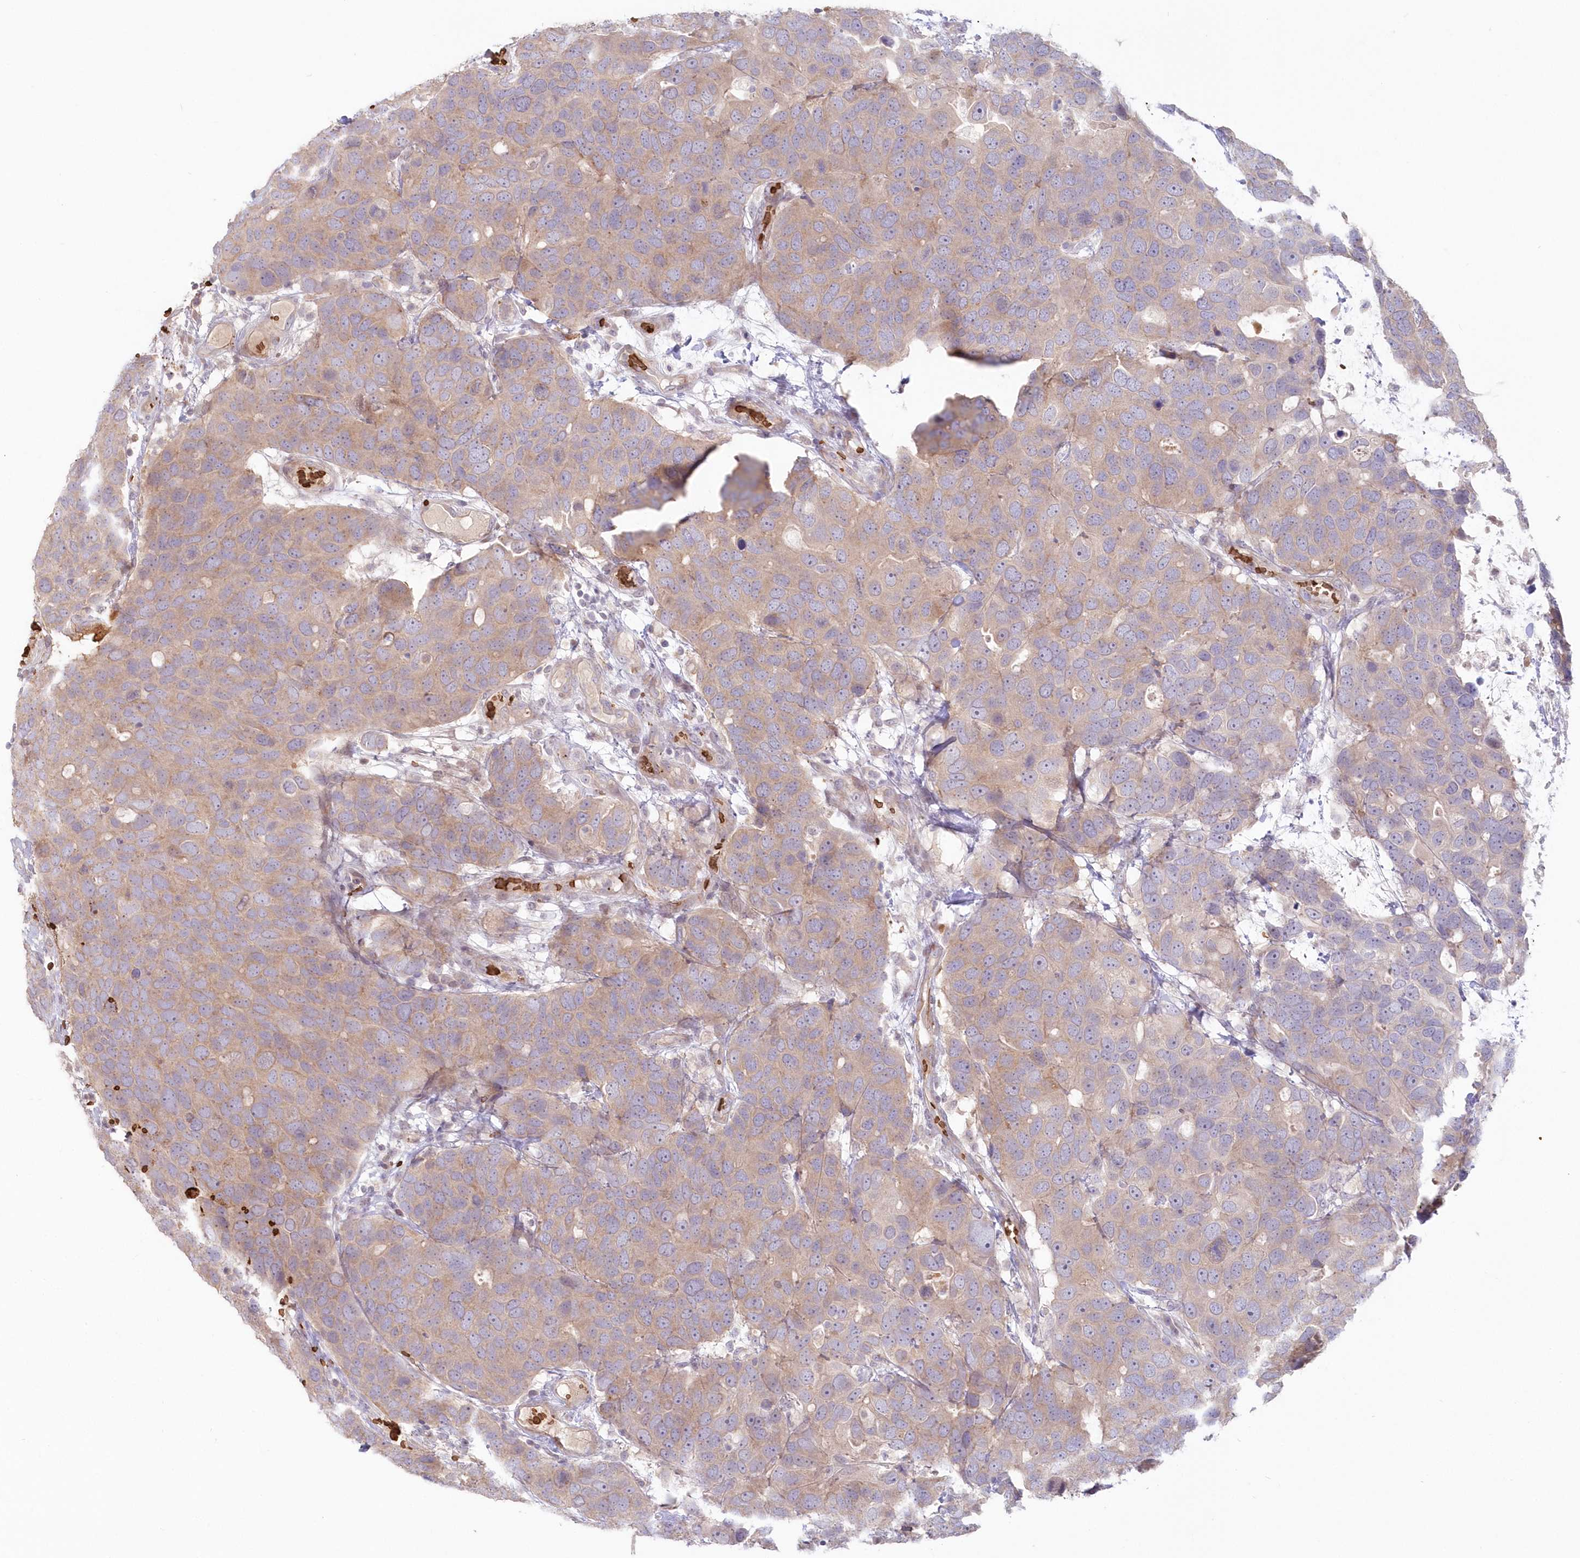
{"staining": {"intensity": "weak", "quantity": "25%-75%", "location": "cytoplasmic/membranous"}, "tissue": "breast cancer", "cell_type": "Tumor cells", "image_type": "cancer", "snomed": [{"axis": "morphology", "description": "Duct carcinoma"}, {"axis": "topography", "description": "Breast"}], "caption": "Breast cancer stained with DAB IHC displays low levels of weak cytoplasmic/membranous staining in about 25%-75% of tumor cells. (Brightfield microscopy of DAB IHC at high magnification).", "gene": "SERINC1", "patient": {"sex": "female", "age": 83}}